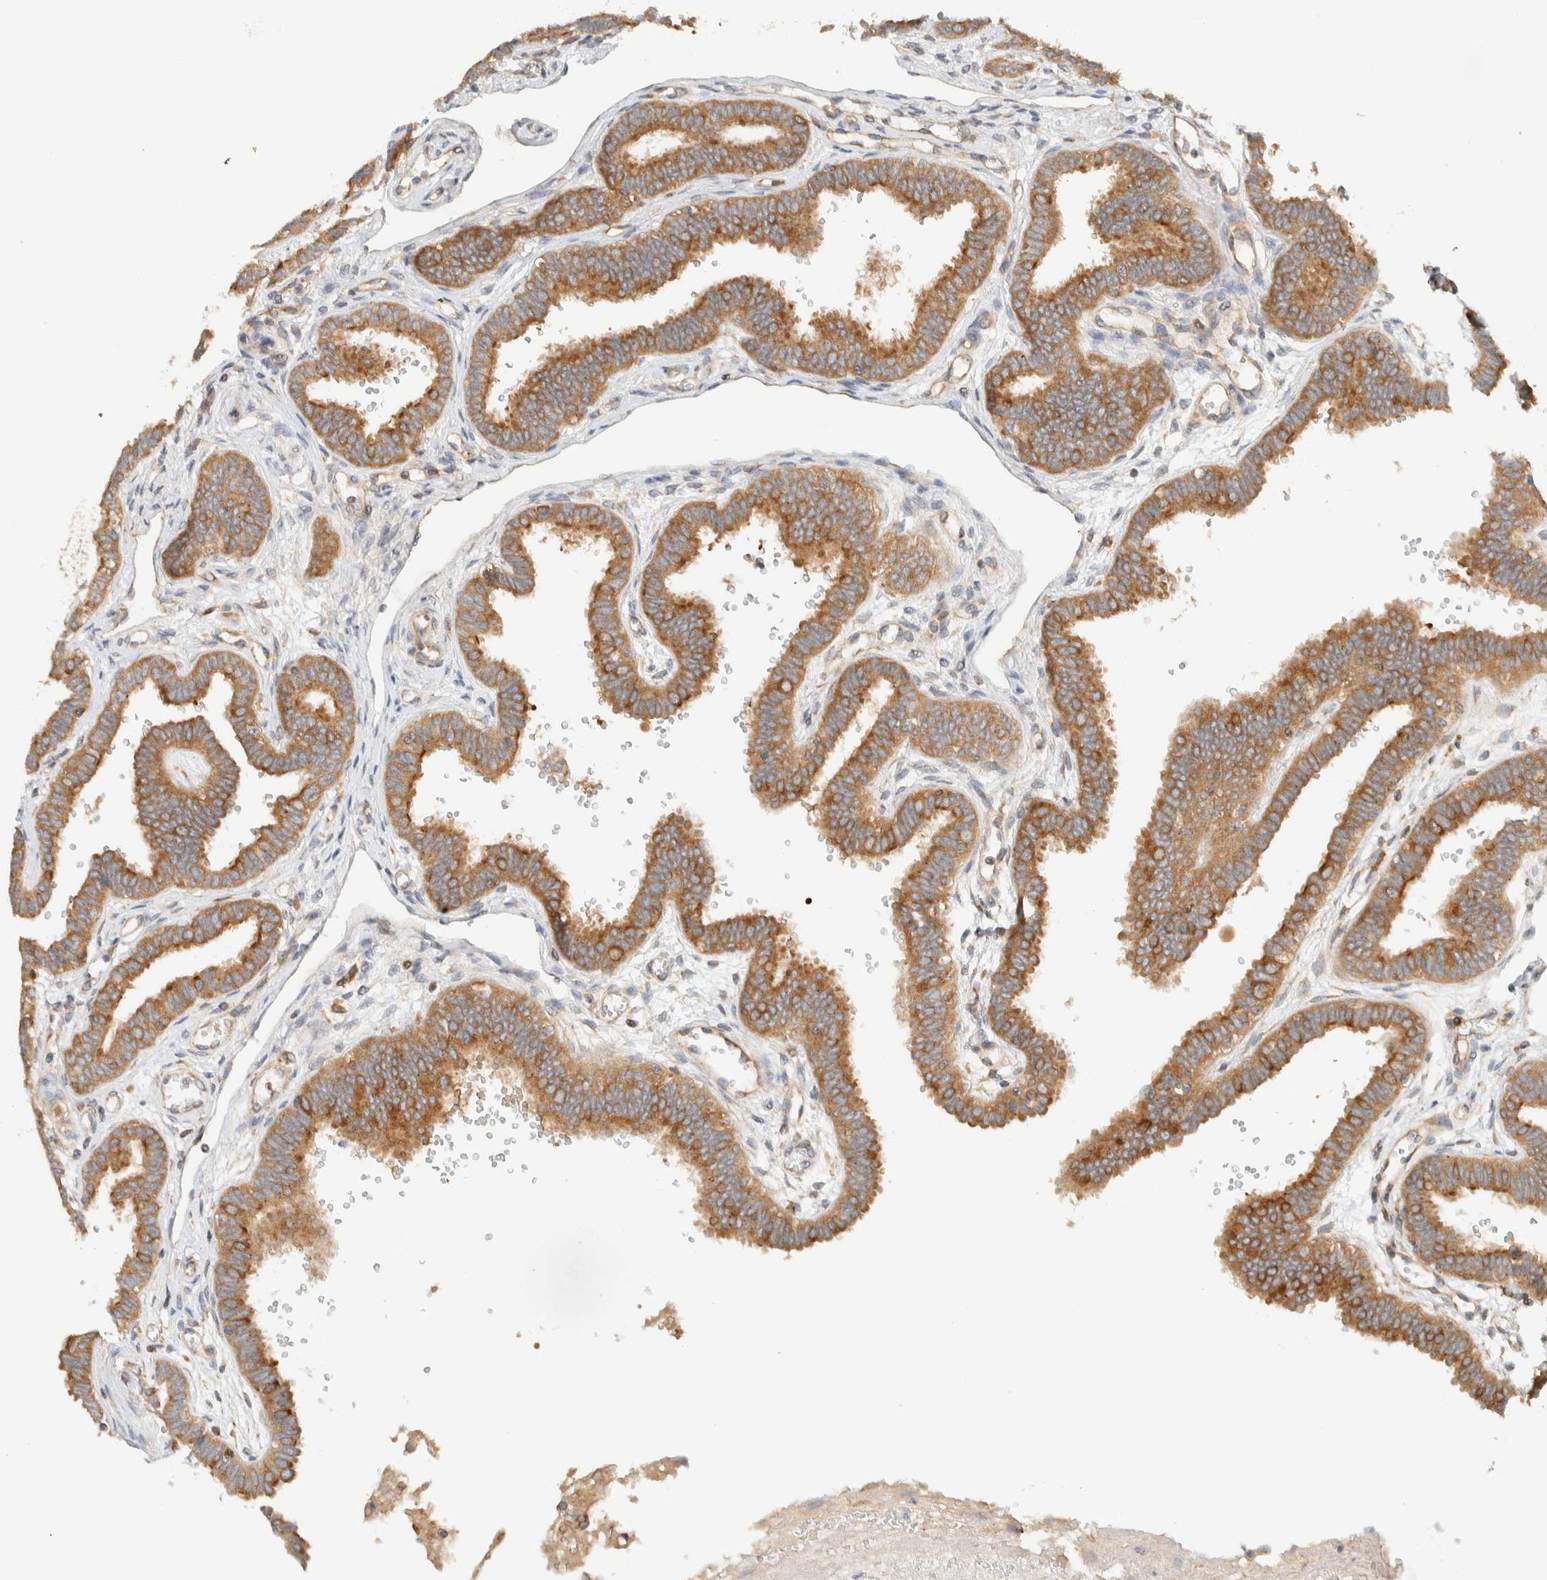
{"staining": {"intensity": "strong", "quantity": ">75%", "location": "cytoplasmic/membranous"}, "tissue": "fallopian tube", "cell_type": "Glandular cells", "image_type": "normal", "snomed": [{"axis": "morphology", "description": "Normal tissue, NOS"}, {"axis": "topography", "description": "Fallopian tube"}], "caption": "IHC (DAB) staining of benign human fallopian tube exhibits strong cytoplasmic/membranous protein staining in approximately >75% of glandular cells. The staining was performed using DAB (3,3'-diaminobenzidine), with brown indicating positive protein expression. Nuclei are stained blue with hematoxylin.", "gene": "ARFGEF1", "patient": {"sex": "female", "age": 32}}